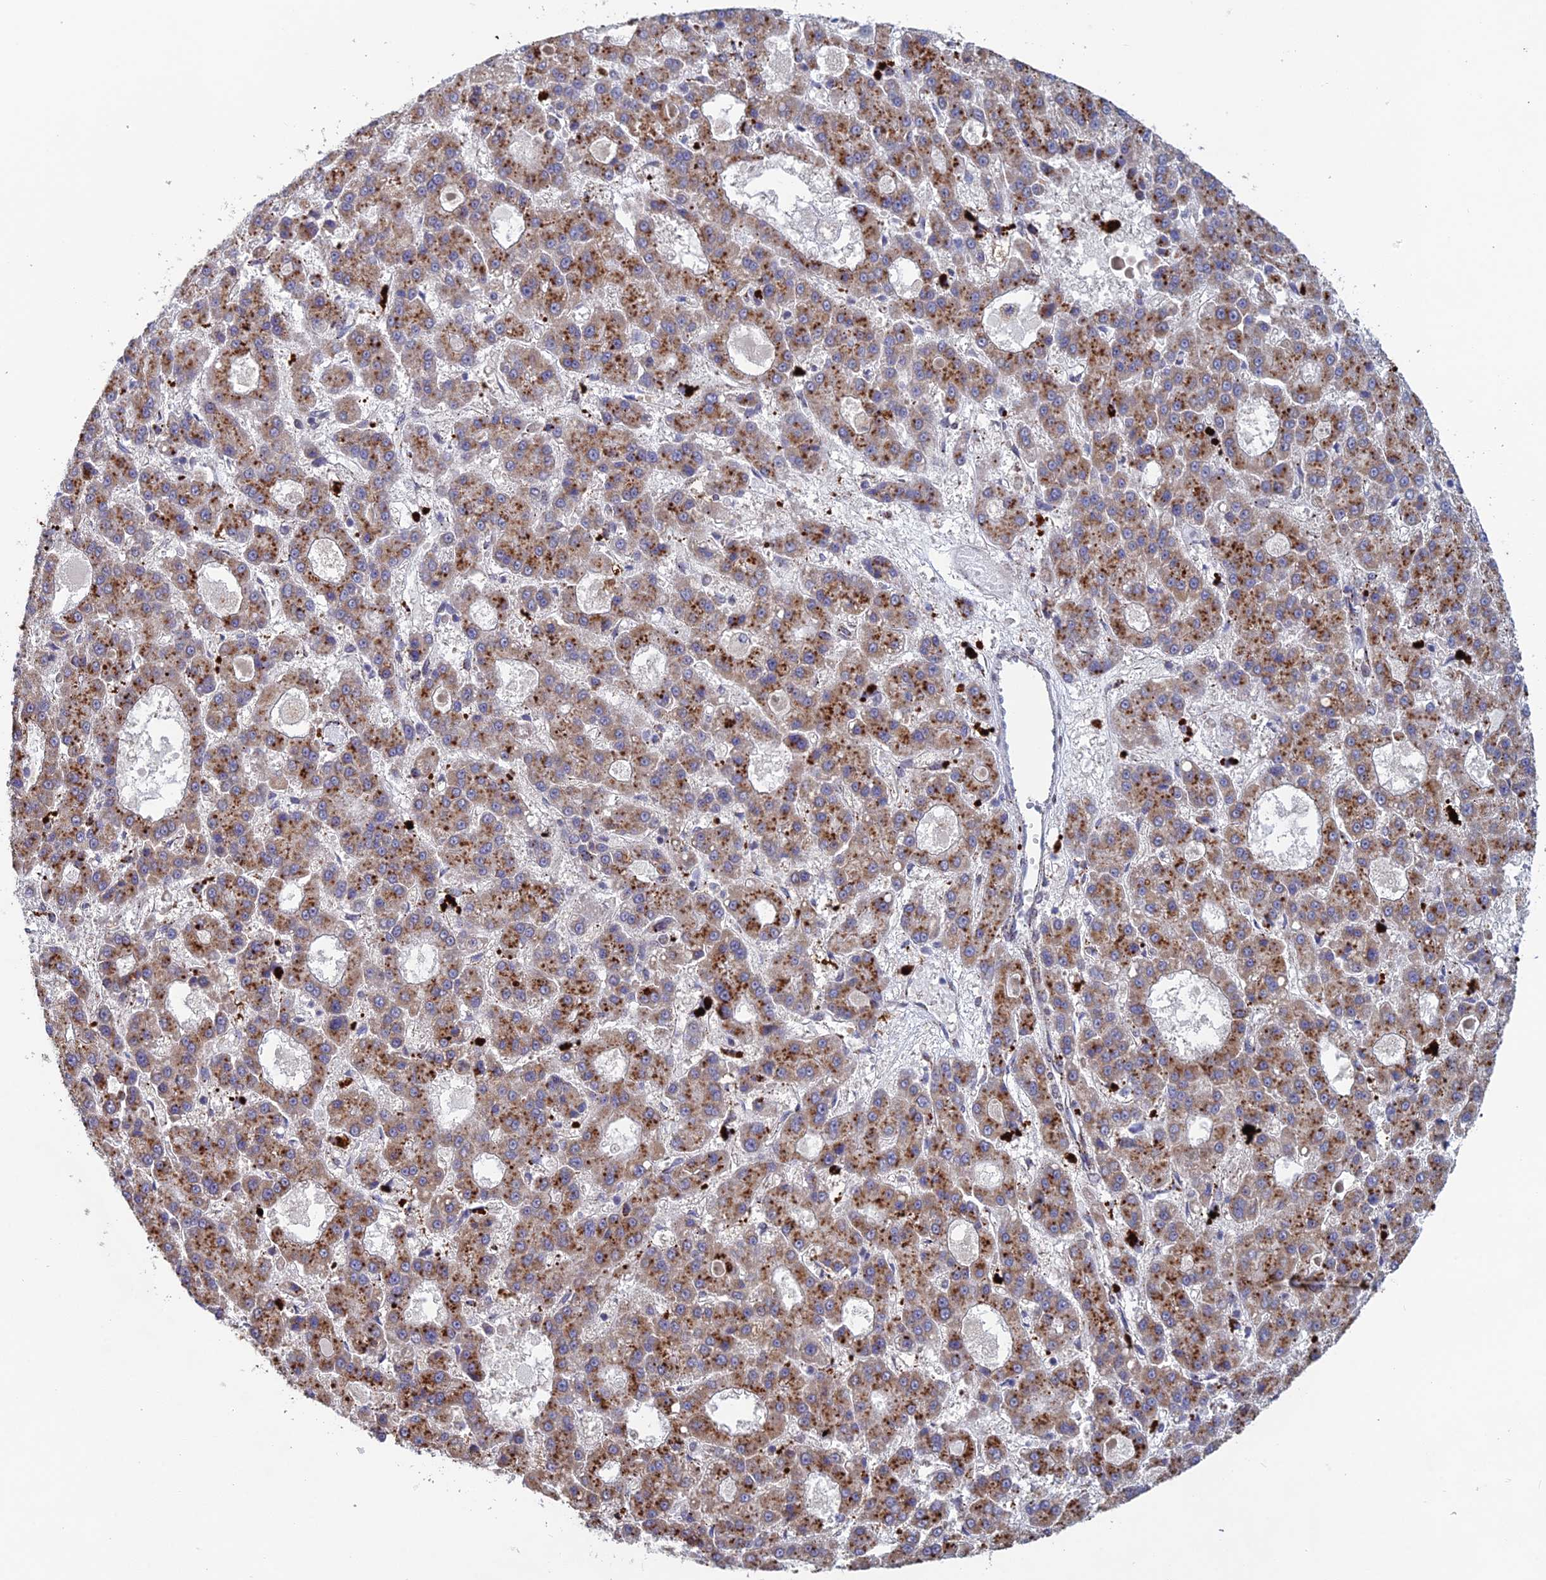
{"staining": {"intensity": "moderate", "quantity": ">75%", "location": "cytoplasmic/membranous"}, "tissue": "liver cancer", "cell_type": "Tumor cells", "image_type": "cancer", "snomed": [{"axis": "morphology", "description": "Carcinoma, Hepatocellular, NOS"}, {"axis": "topography", "description": "Liver"}], "caption": "Approximately >75% of tumor cells in human liver cancer display moderate cytoplasmic/membranous protein positivity as visualized by brown immunohistochemical staining.", "gene": "FOXS1", "patient": {"sex": "male", "age": 70}}